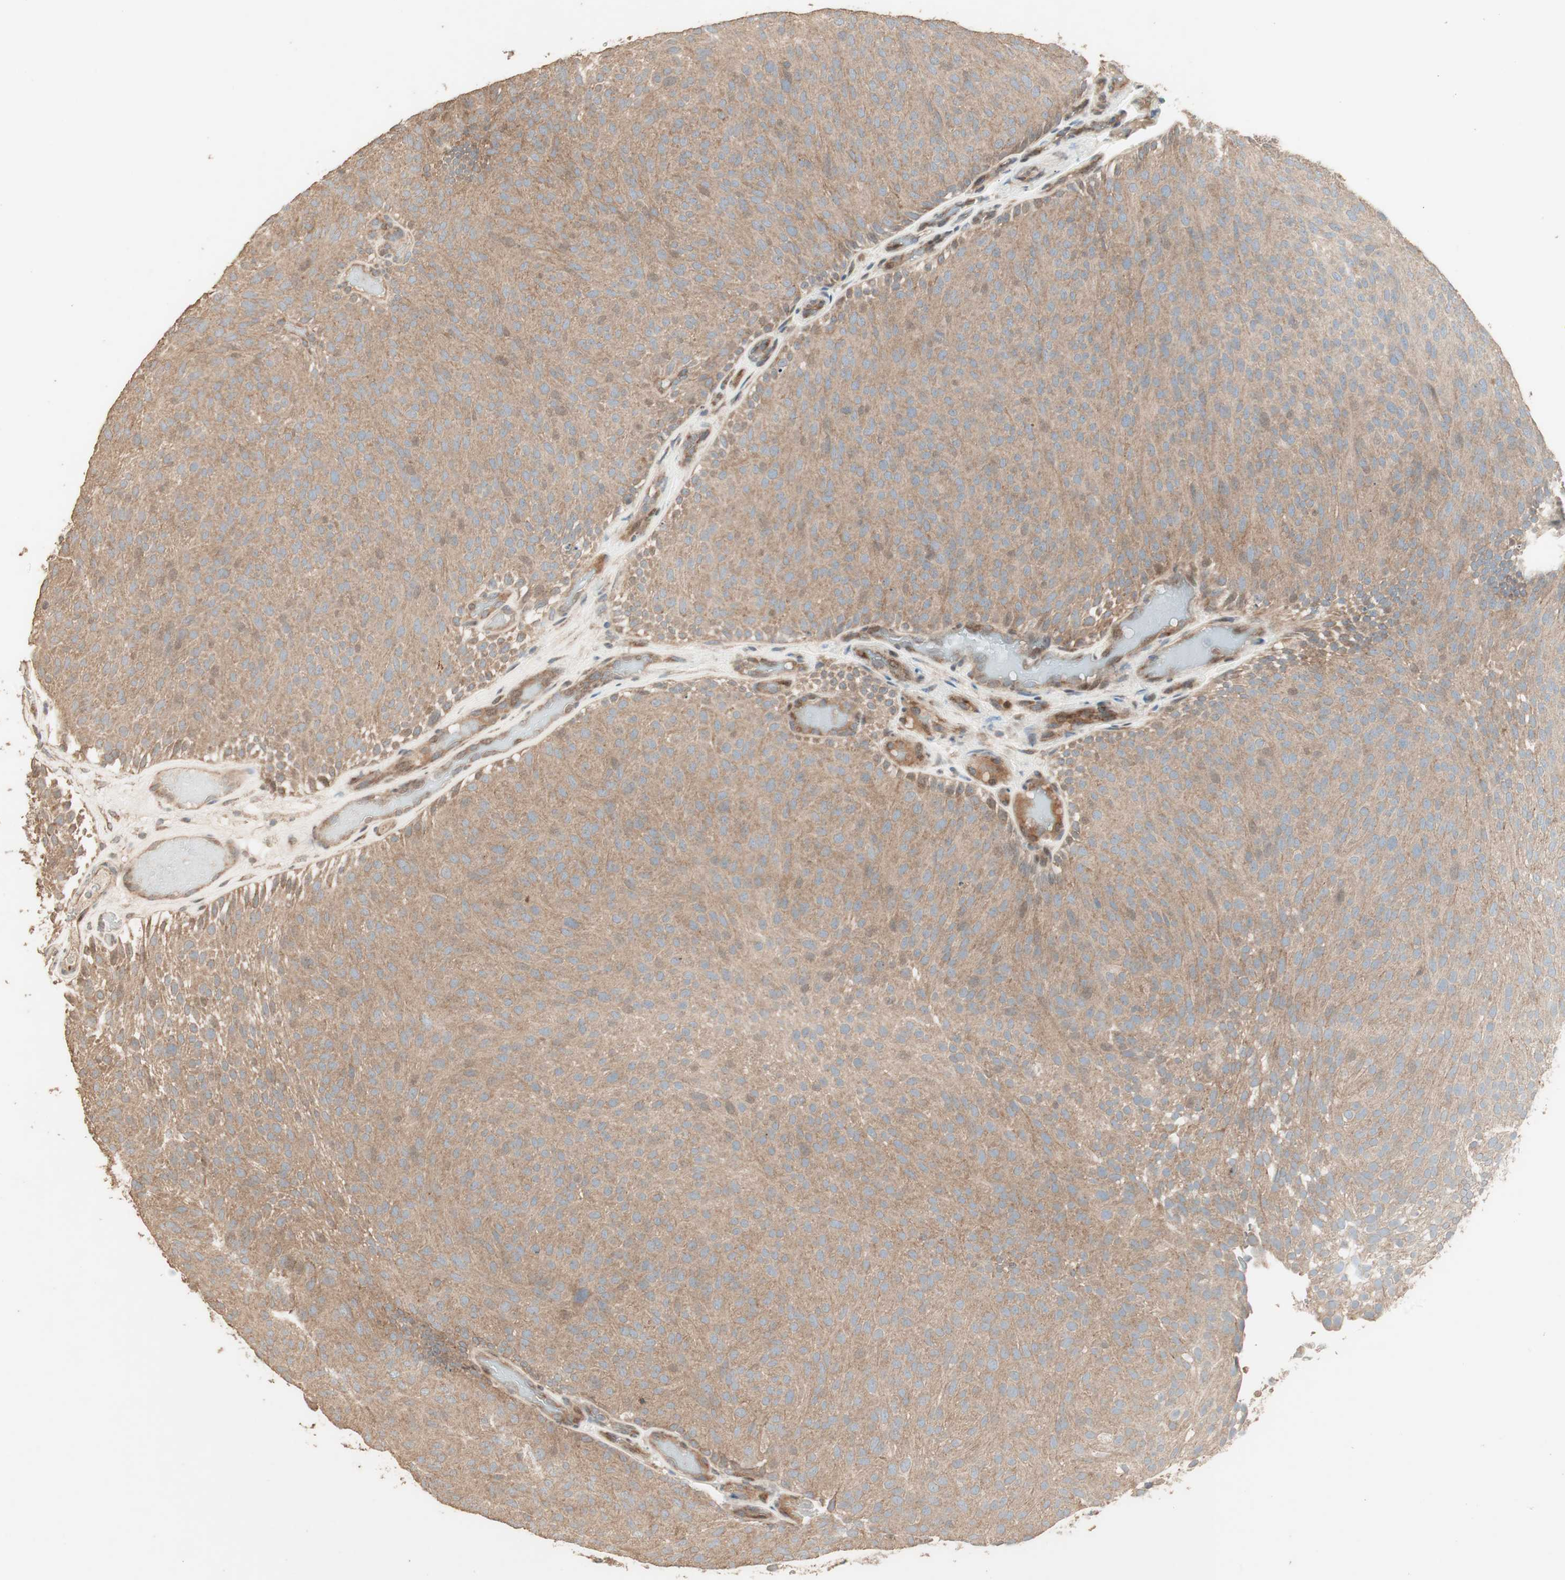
{"staining": {"intensity": "moderate", "quantity": ">75%", "location": "cytoplasmic/membranous"}, "tissue": "urothelial cancer", "cell_type": "Tumor cells", "image_type": "cancer", "snomed": [{"axis": "morphology", "description": "Urothelial carcinoma, Low grade"}, {"axis": "topography", "description": "Urinary bladder"}], "caption": "This is an image of immunohistochemistry staining of urothelial cancer, which shows moderate expression in the cytoplasmic/membranous of tumor cells.", "gene": "RARRES1", "patient": {"sex": "male", "age": 78}}